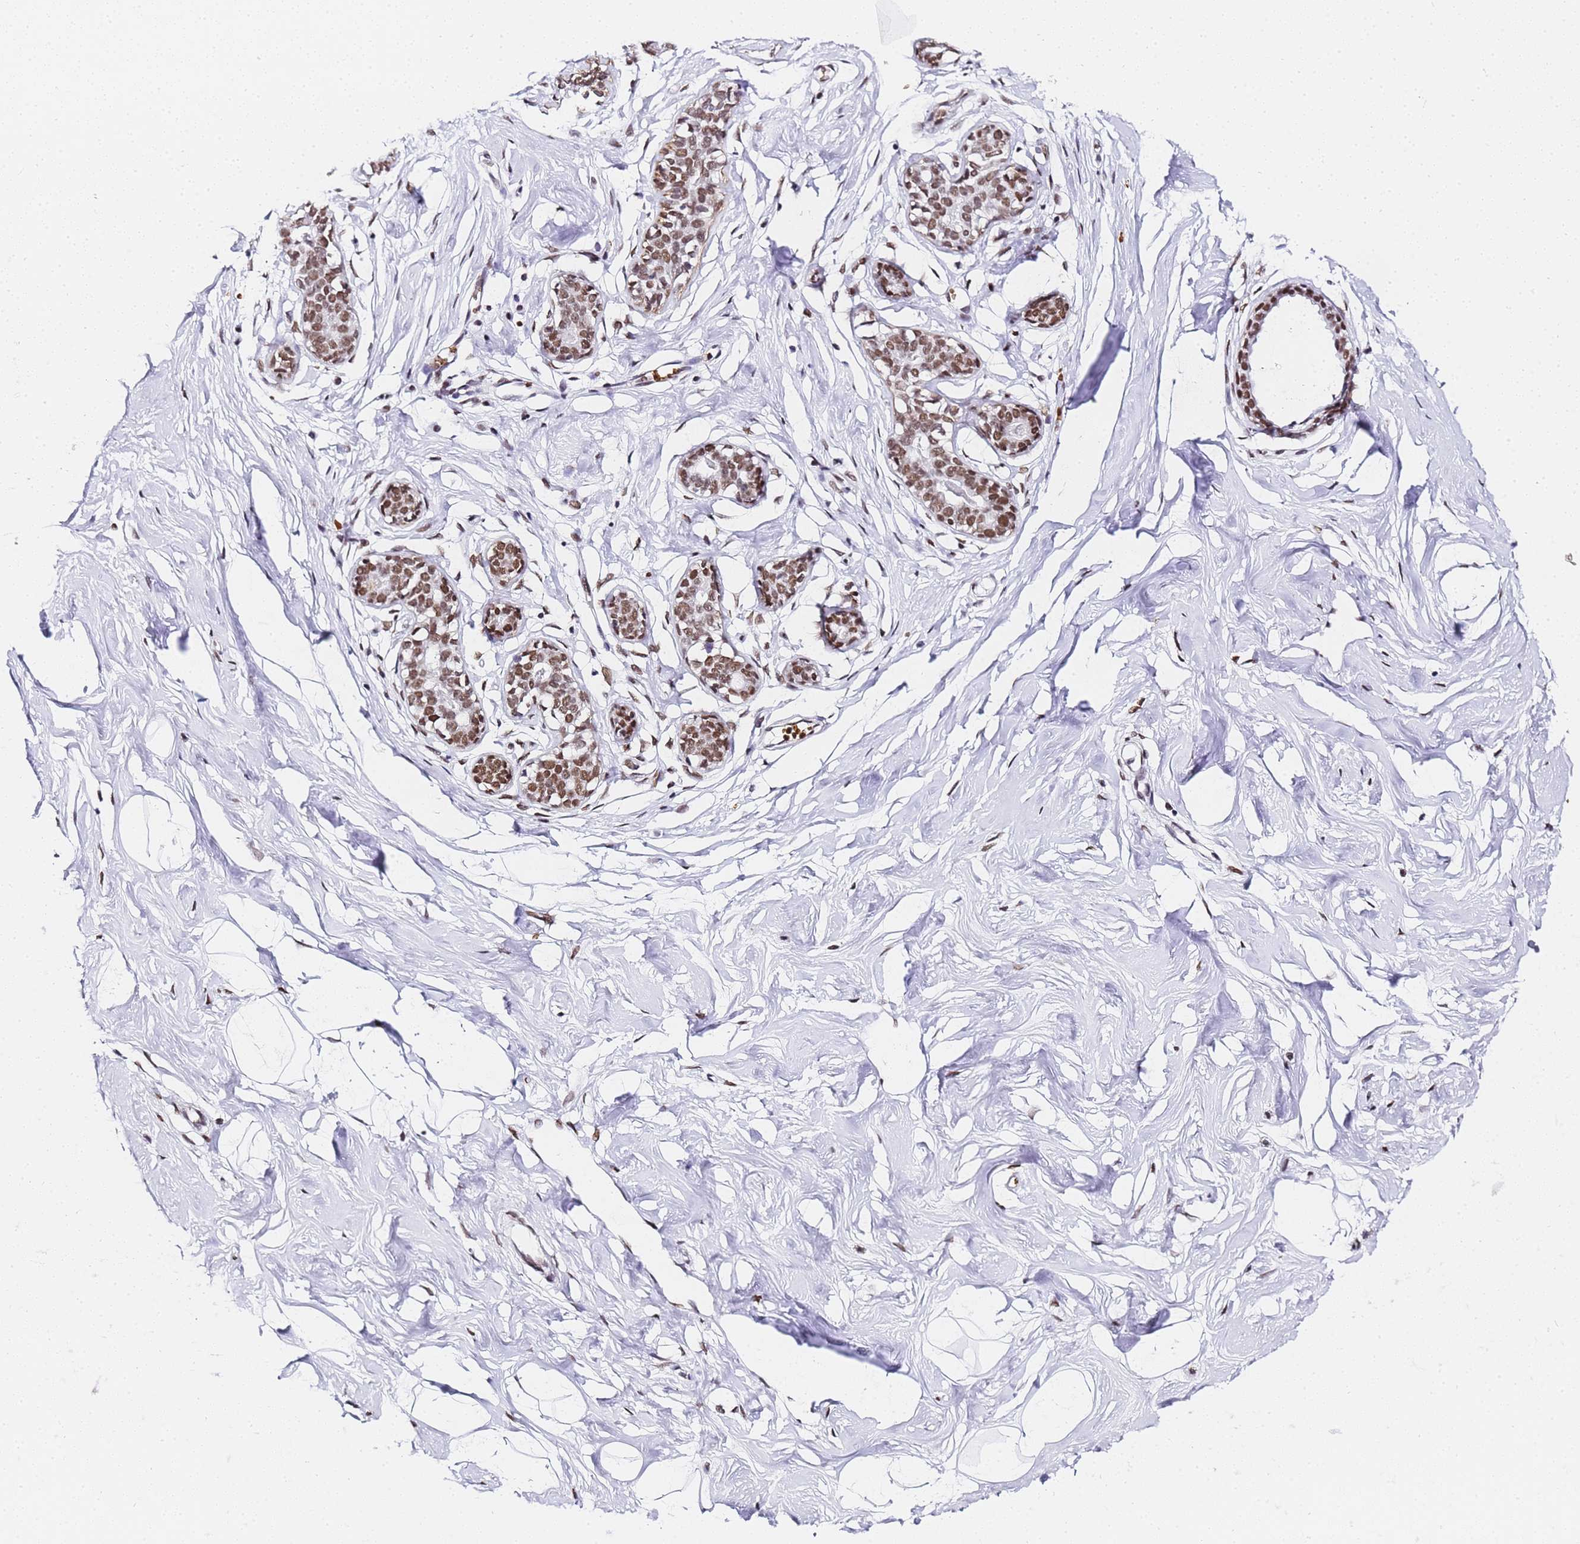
{"staining": {"intensity": "weak", "quantity": "25%-75%", "location": "nuclear"}, "tissue": "breast", "cell_type": "Adipocytes", "image_type": "normal", "snomed": [{"axis": "morphology", "description": "Normal tissue, NOS"}, {"axis": "morphology", "description": "Adenoma, NOS"}, {"axis": "topography", "description": "Breast"}], "caption": "A micrograph of human breast stained for a protein displays weak nuclear brown staining in adipocytes. (Brightfield microscopy of DAB IHC at high magnification).", "gene": "POLR1A", "patient": {"sex": "female", "age": 23}}